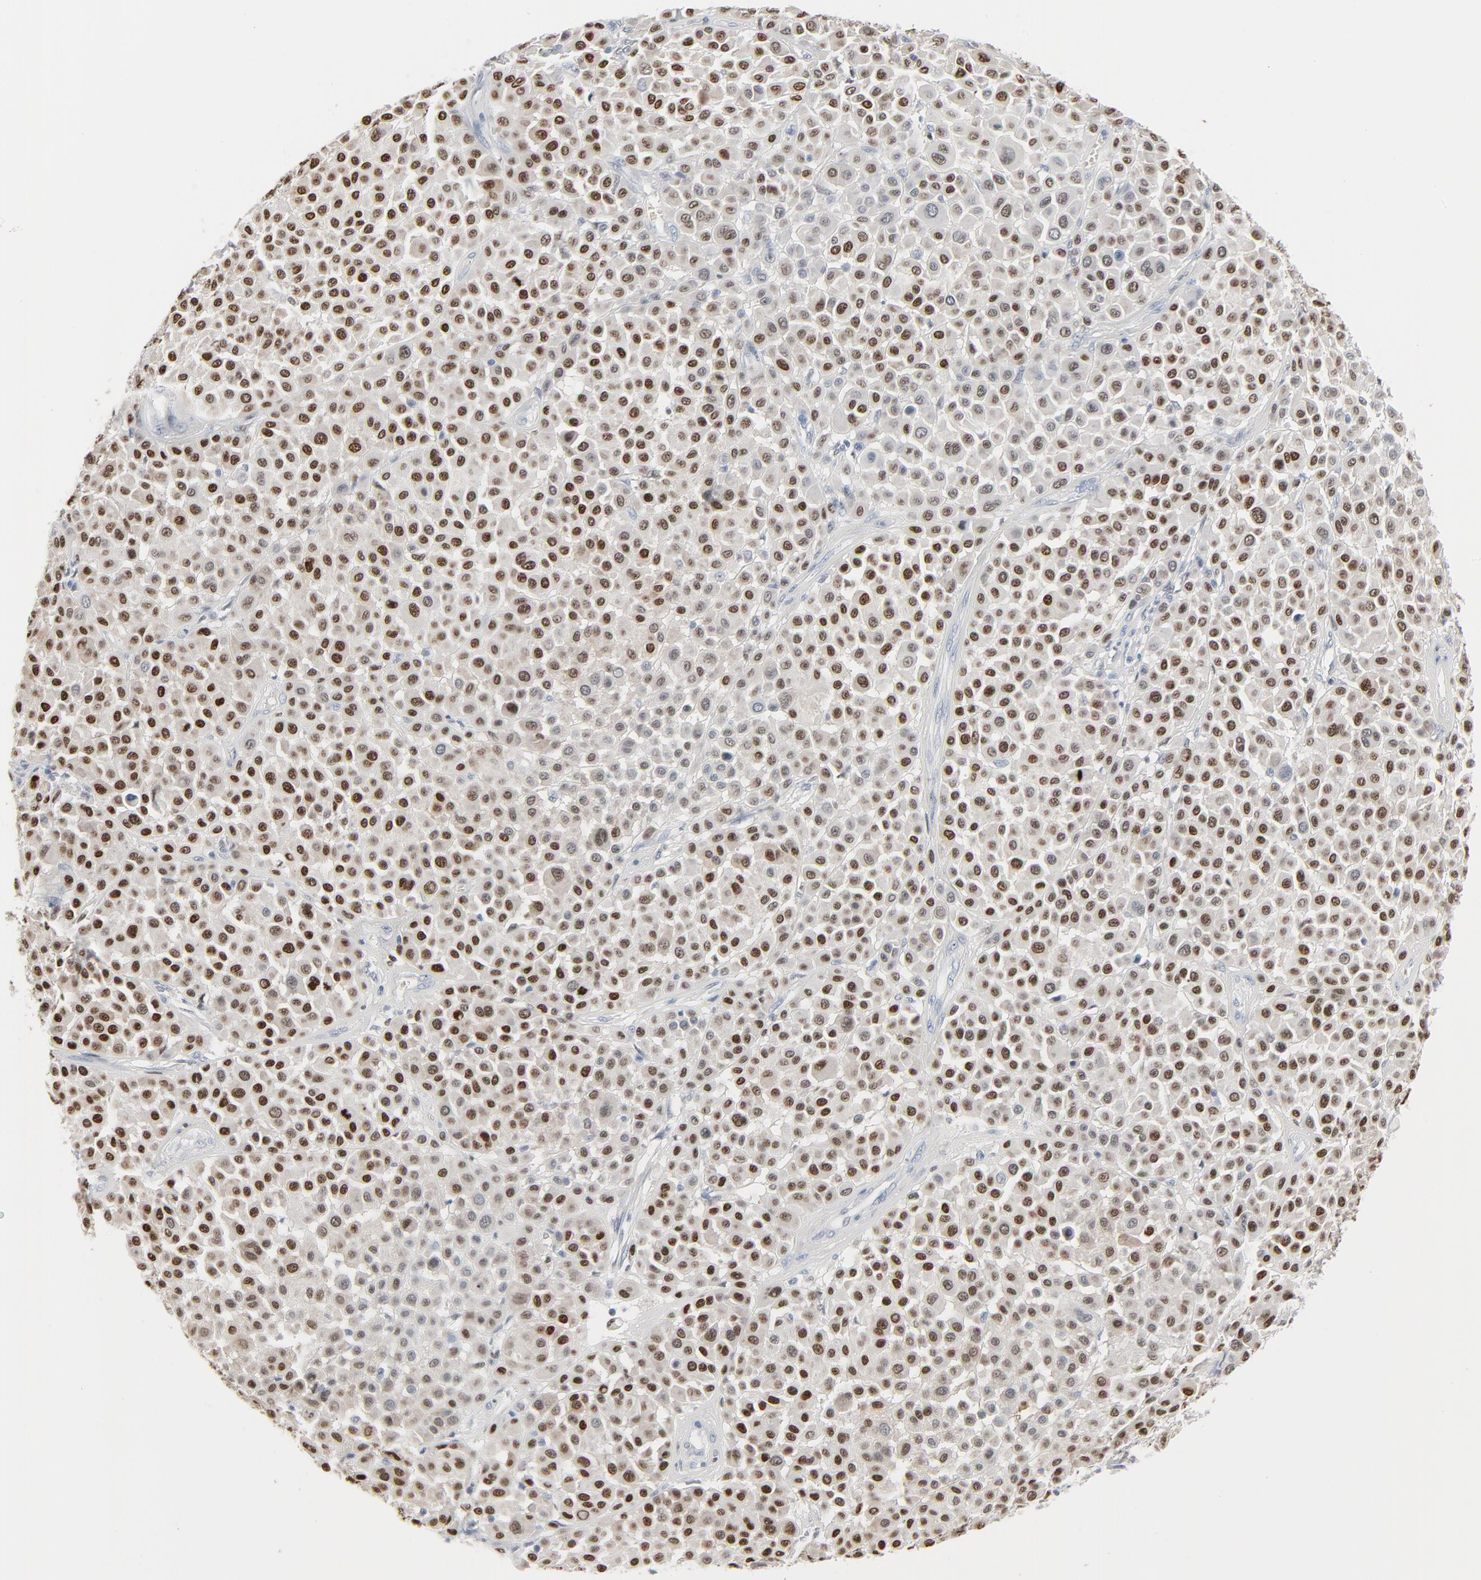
{"staining": {"intensity": "strong", "quantity": ">75%", "location": "nuclear"}, "tissue": "melanoma", "cell_type": "Tumor cells", "image_type": "cancer", "snomed": [{"axis": "morphology", "description": "Malignant melanoma, Metastatic site"}, {"axis": "topography", "description": "Soft tissue"}], "caption": "Immunohistochemistry micrograph of human melanoma stained for a protein (brown), which exhibits high levels of strong nuclear expression in approximately >75% of tumor cells.", "gene": "MITF", "patient": {"sex": "male", "age": 41}}